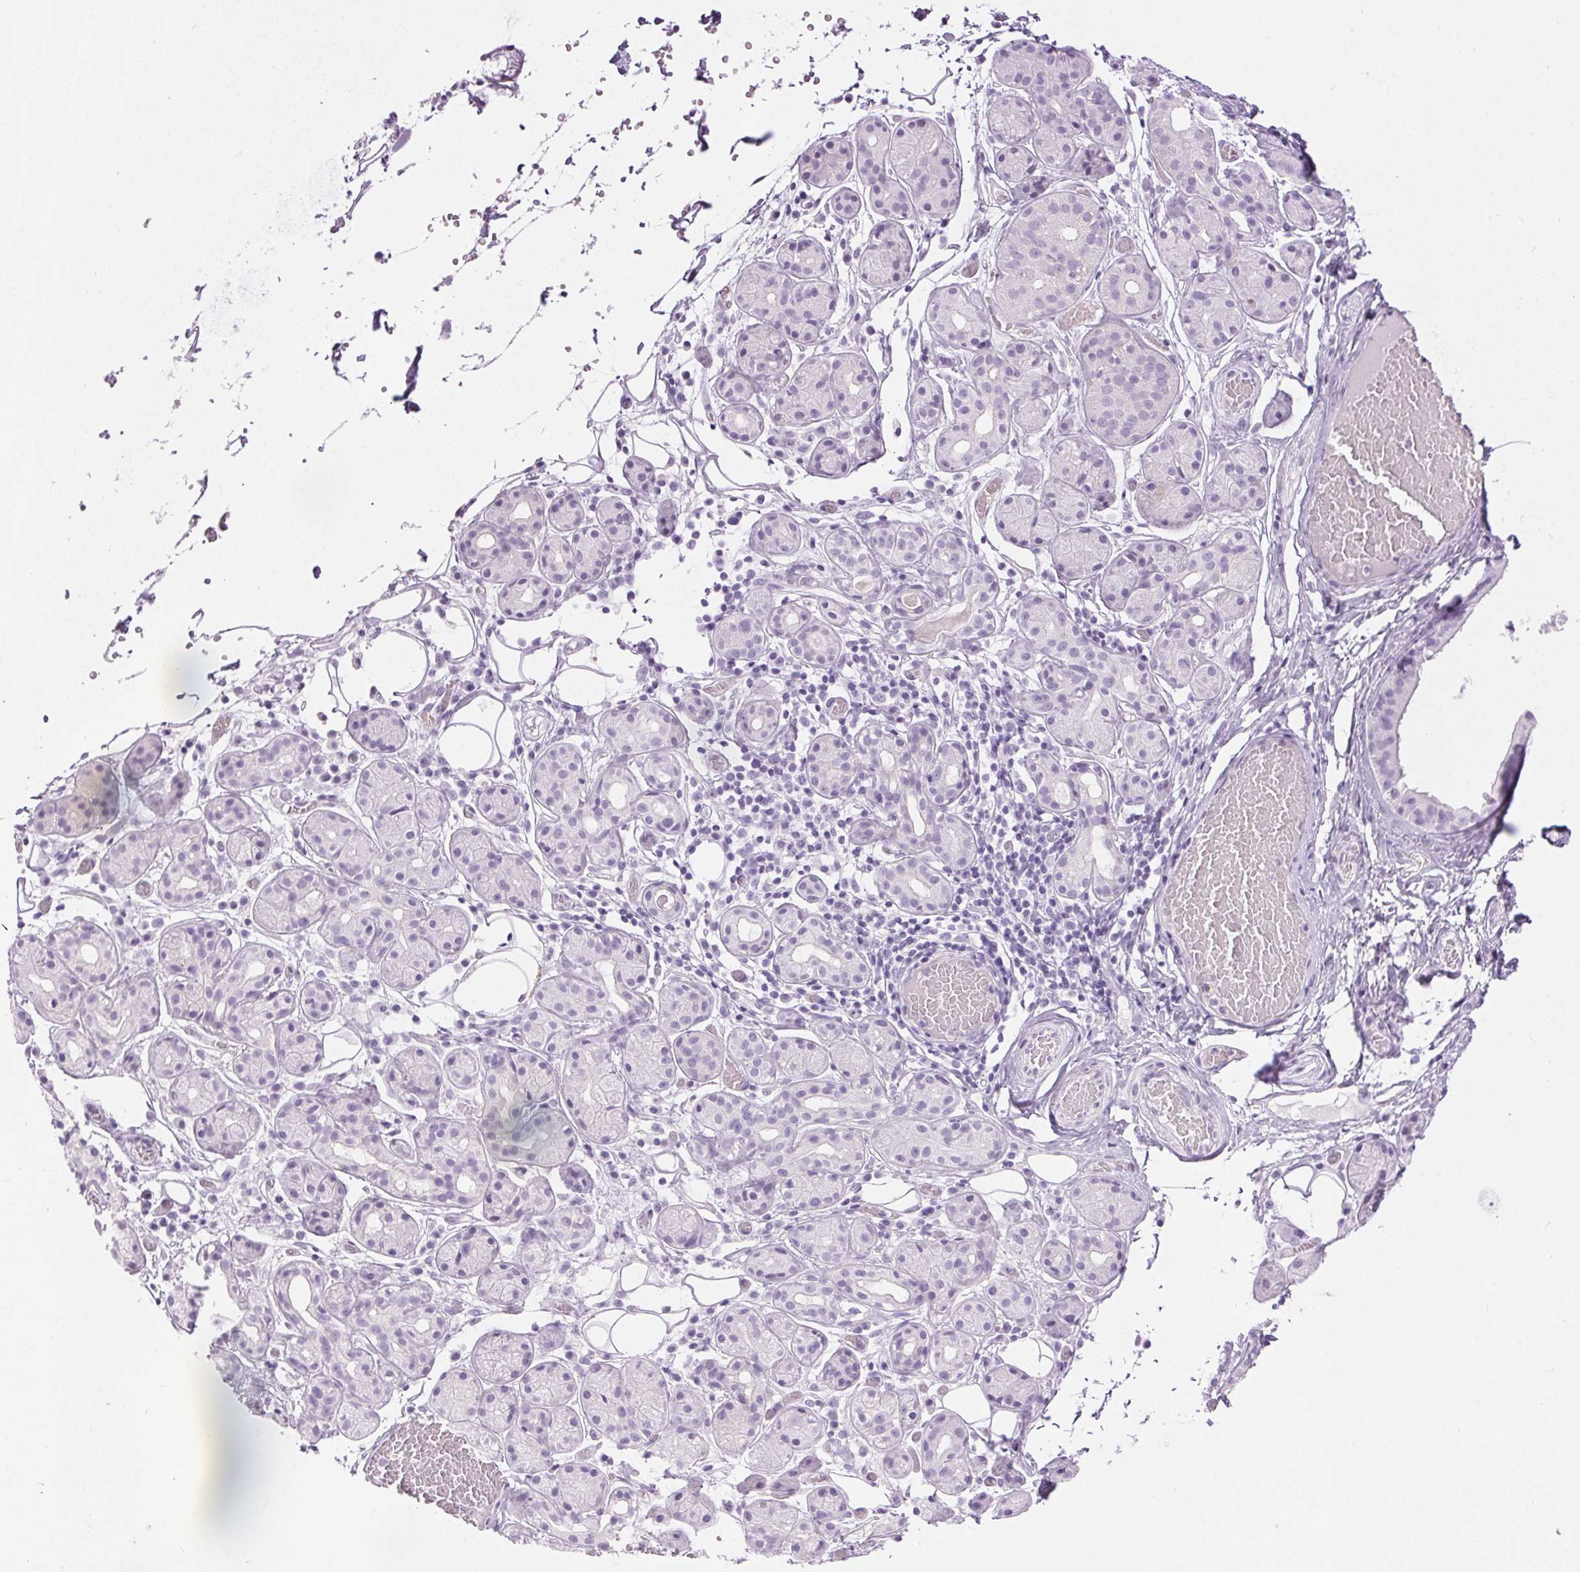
{"staining": {"intensity": "negative", "quantity": "none", "location": "none"}, "tissue": "salivary gland", "cell_type": "Glandular cells", "image_type": "normal", "snomed": [{"axis": "morphology", "description": "Normal tissue, NOS"}, {"axis": "topography", "description": "Salivary gland"}, {"axis": "topography", "description": "Peripheral nerve tissue"}], "caption": "Photomicrograph shows no protein expression in glandular cells of benign salivary gland. (DAB (3,3'-diaminobenzidine) IHC visualized using brightfield microscopy, high magnification).", "gene": "BEND2", "patient": {"sex": "male", "age": 71}}